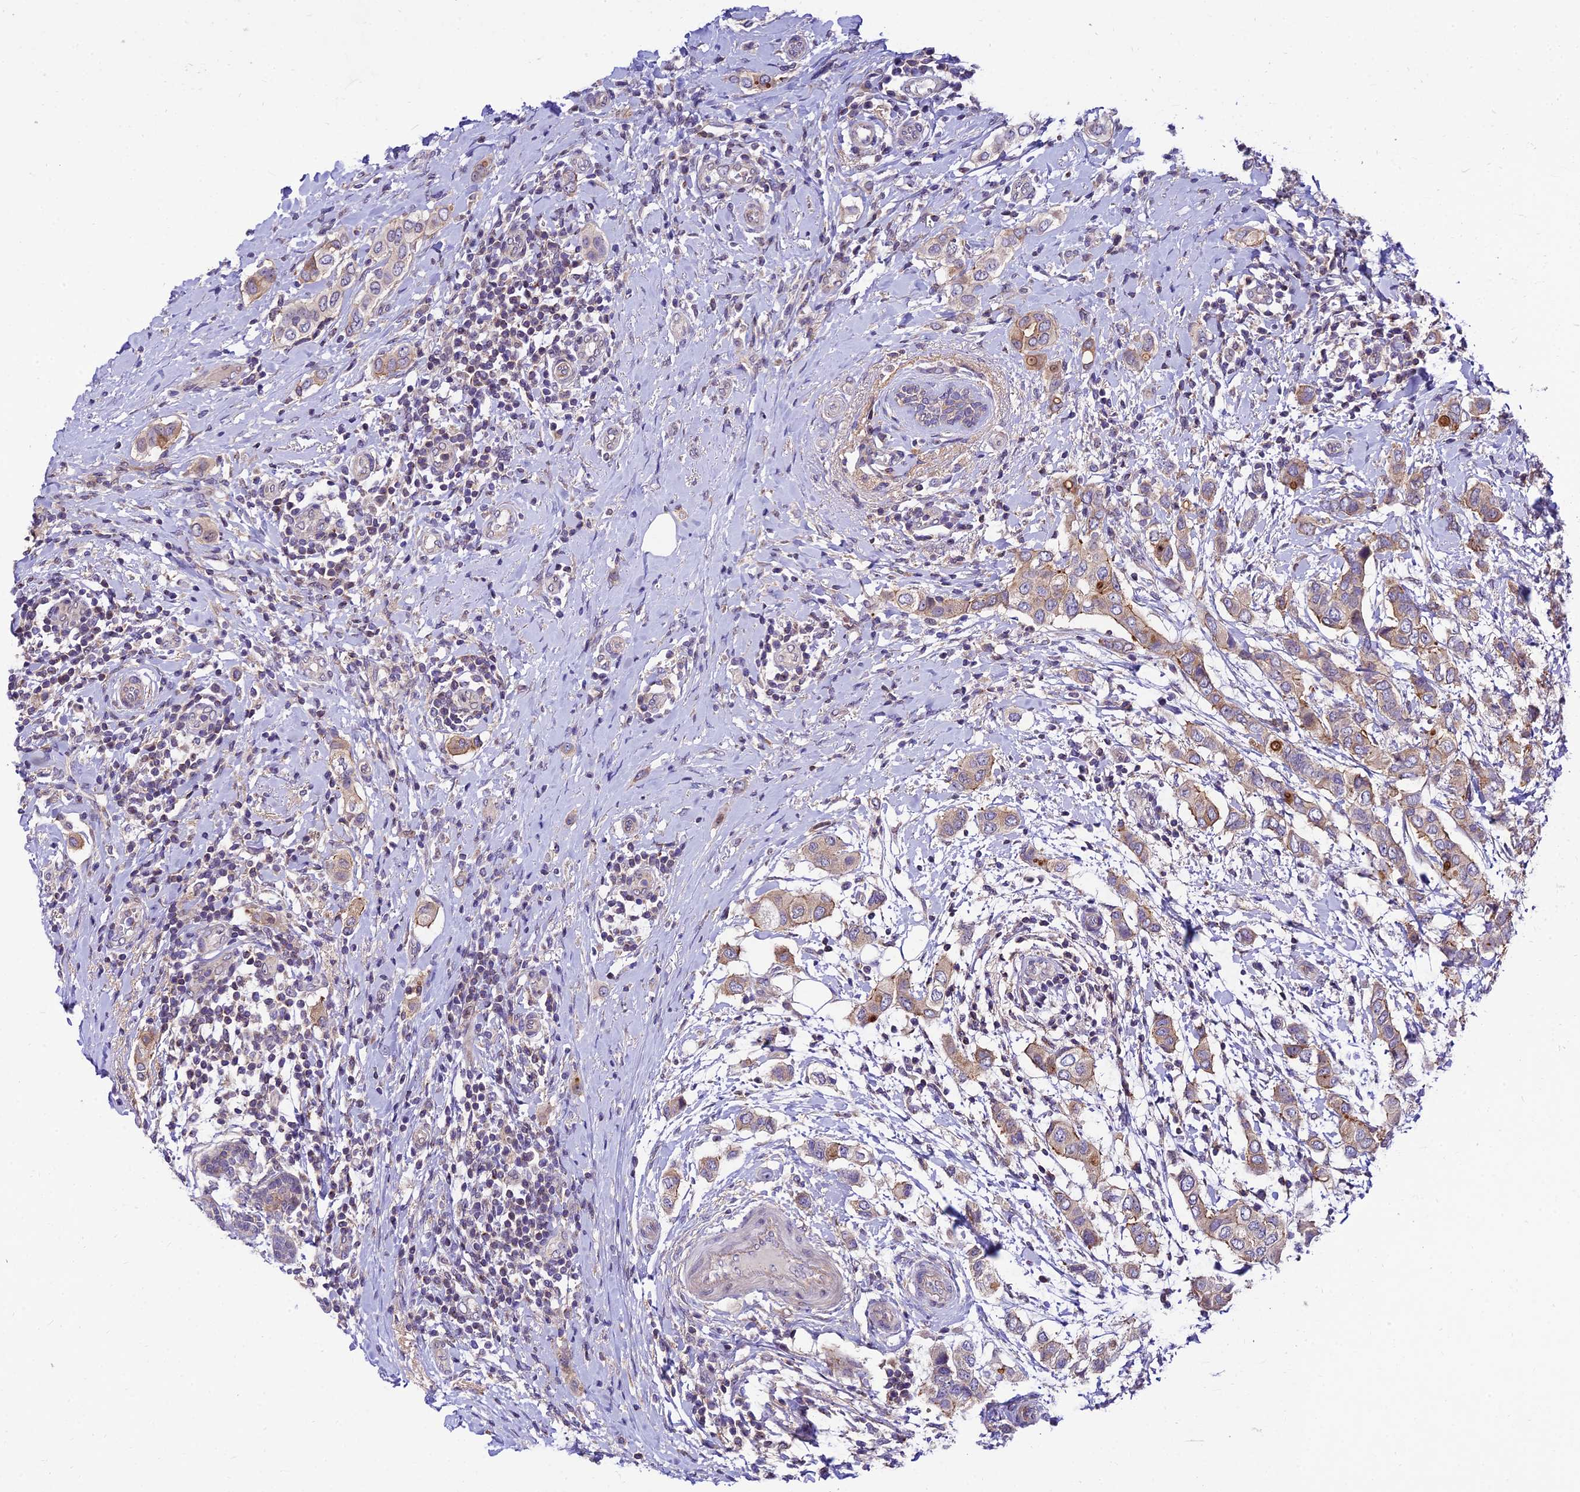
{"staining": {"intensity": "strong", "quantity": "<25%", "location": "cytoplasmic/membranous"}, "tissue": "breast cancer", "cell_type": "Tumor cells", "image_type": "cancer", "snomed": [{"axis": "morphology", "description": "Lobular carcinoma"}, {"axis": "topography", "description": "Breast"}], "caption": "Strong cytoplasmic/membranous protein expression is present in about <25% of tumor cells in breast cancer.", "gene": "C6orf132", "patient": {"sex": "female", "age": 51}}